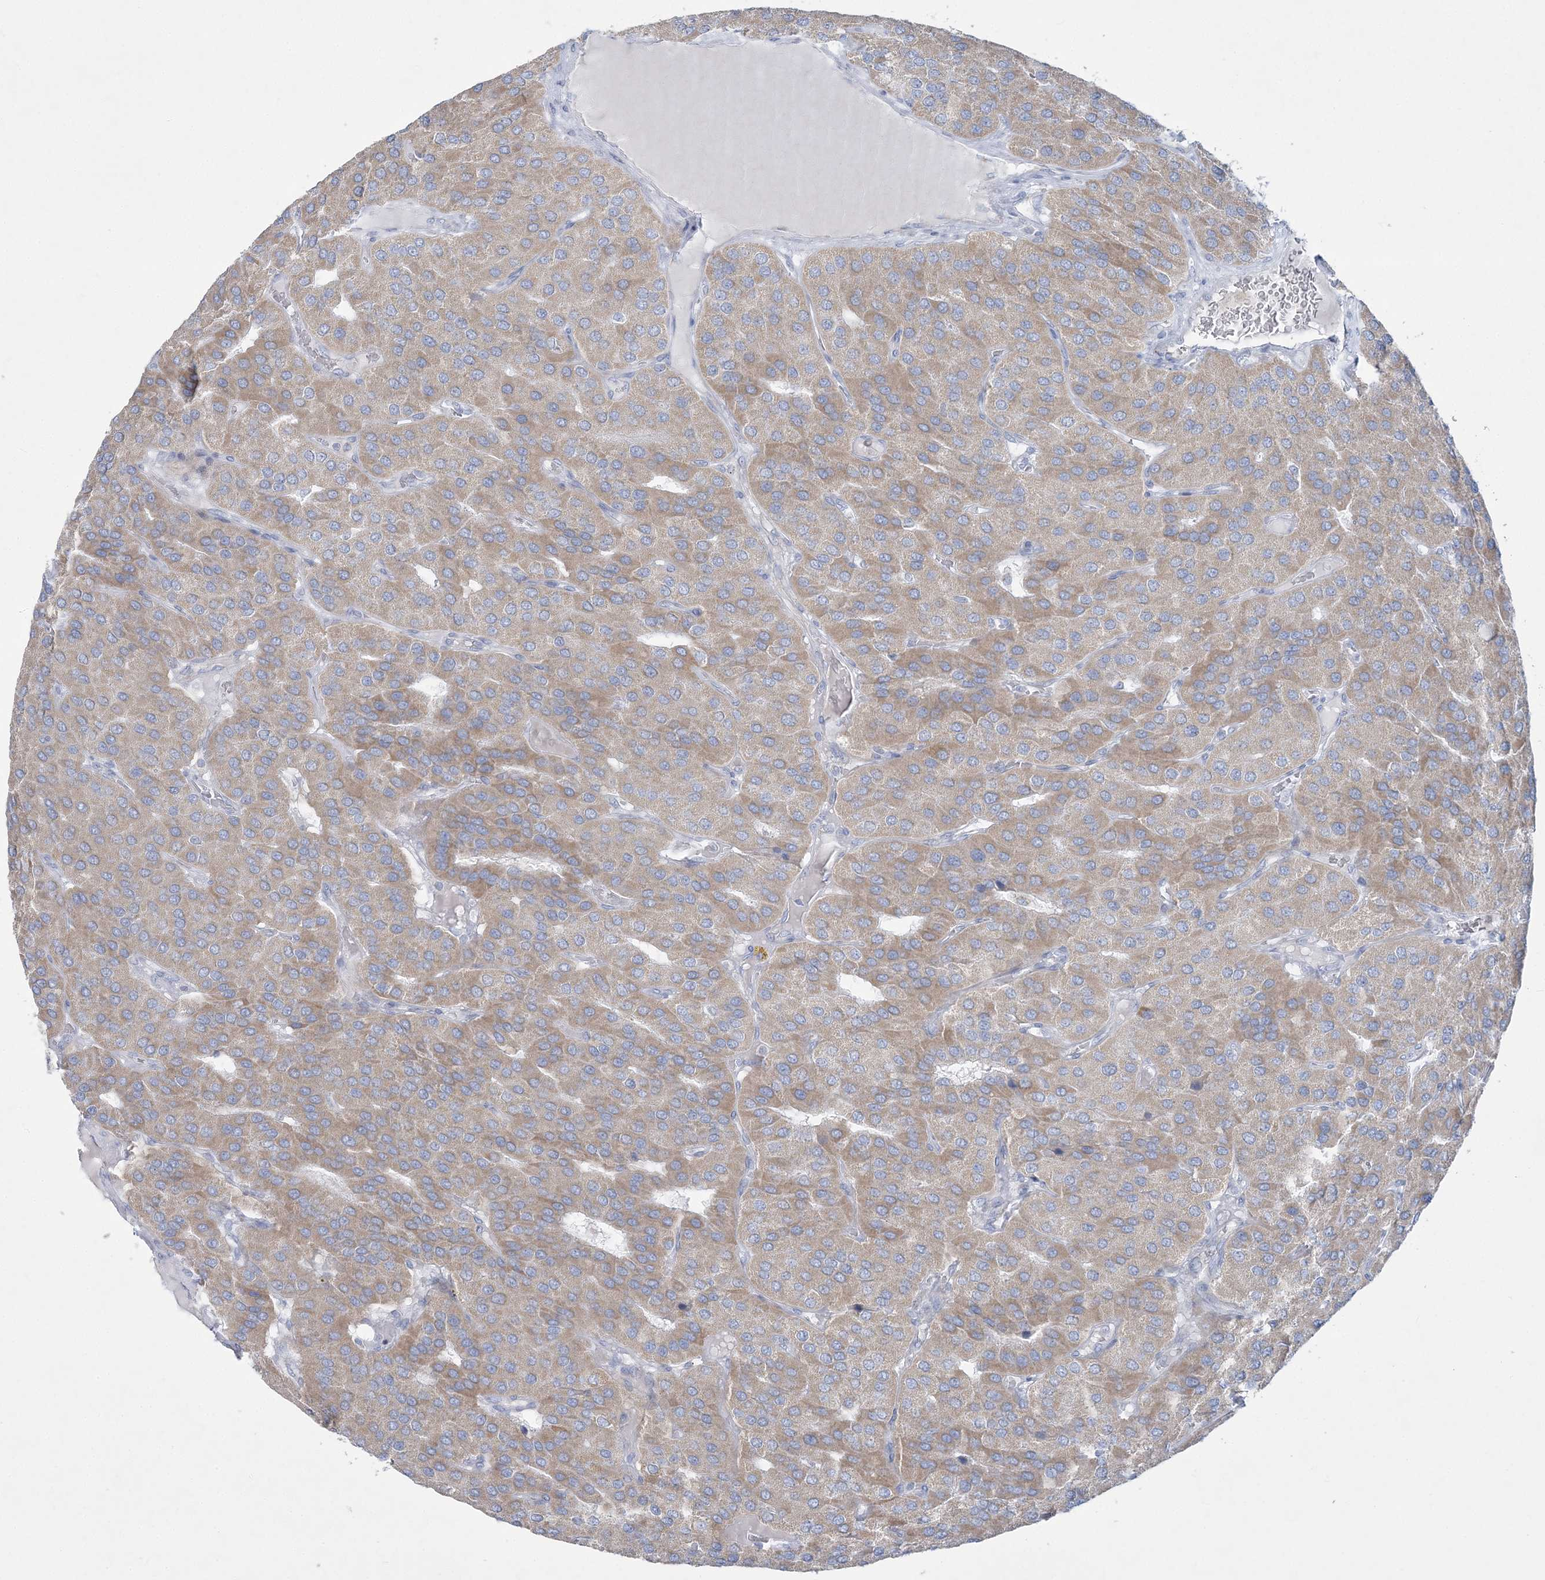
{"staining": {"intensity": "weak", "quantity": ">75%", "location": "cytoplasmic/membranous"}, "tissue": "parathyroid gland", "cell_type": "Glandular cells", "image_type": "normal", "snomed": [{"axis": "morphology", "description": "Normal tissue, NOS"}, {"axis": "morphology", "description": "Adenoma, NOS"}, {"axis": "topography", "description": "Parathyroid gland"}], "caption": "Immunohistochemistry of benign parathyroid gland shows low levels of weak cytoplasmic/membranous positivity in approximately >75% of glandular cells. Ihc stains the protein in brown and the nuclei are stained blue.", "gene": "TBC1D7", "patient": {"sex": "female", "age": 86}}